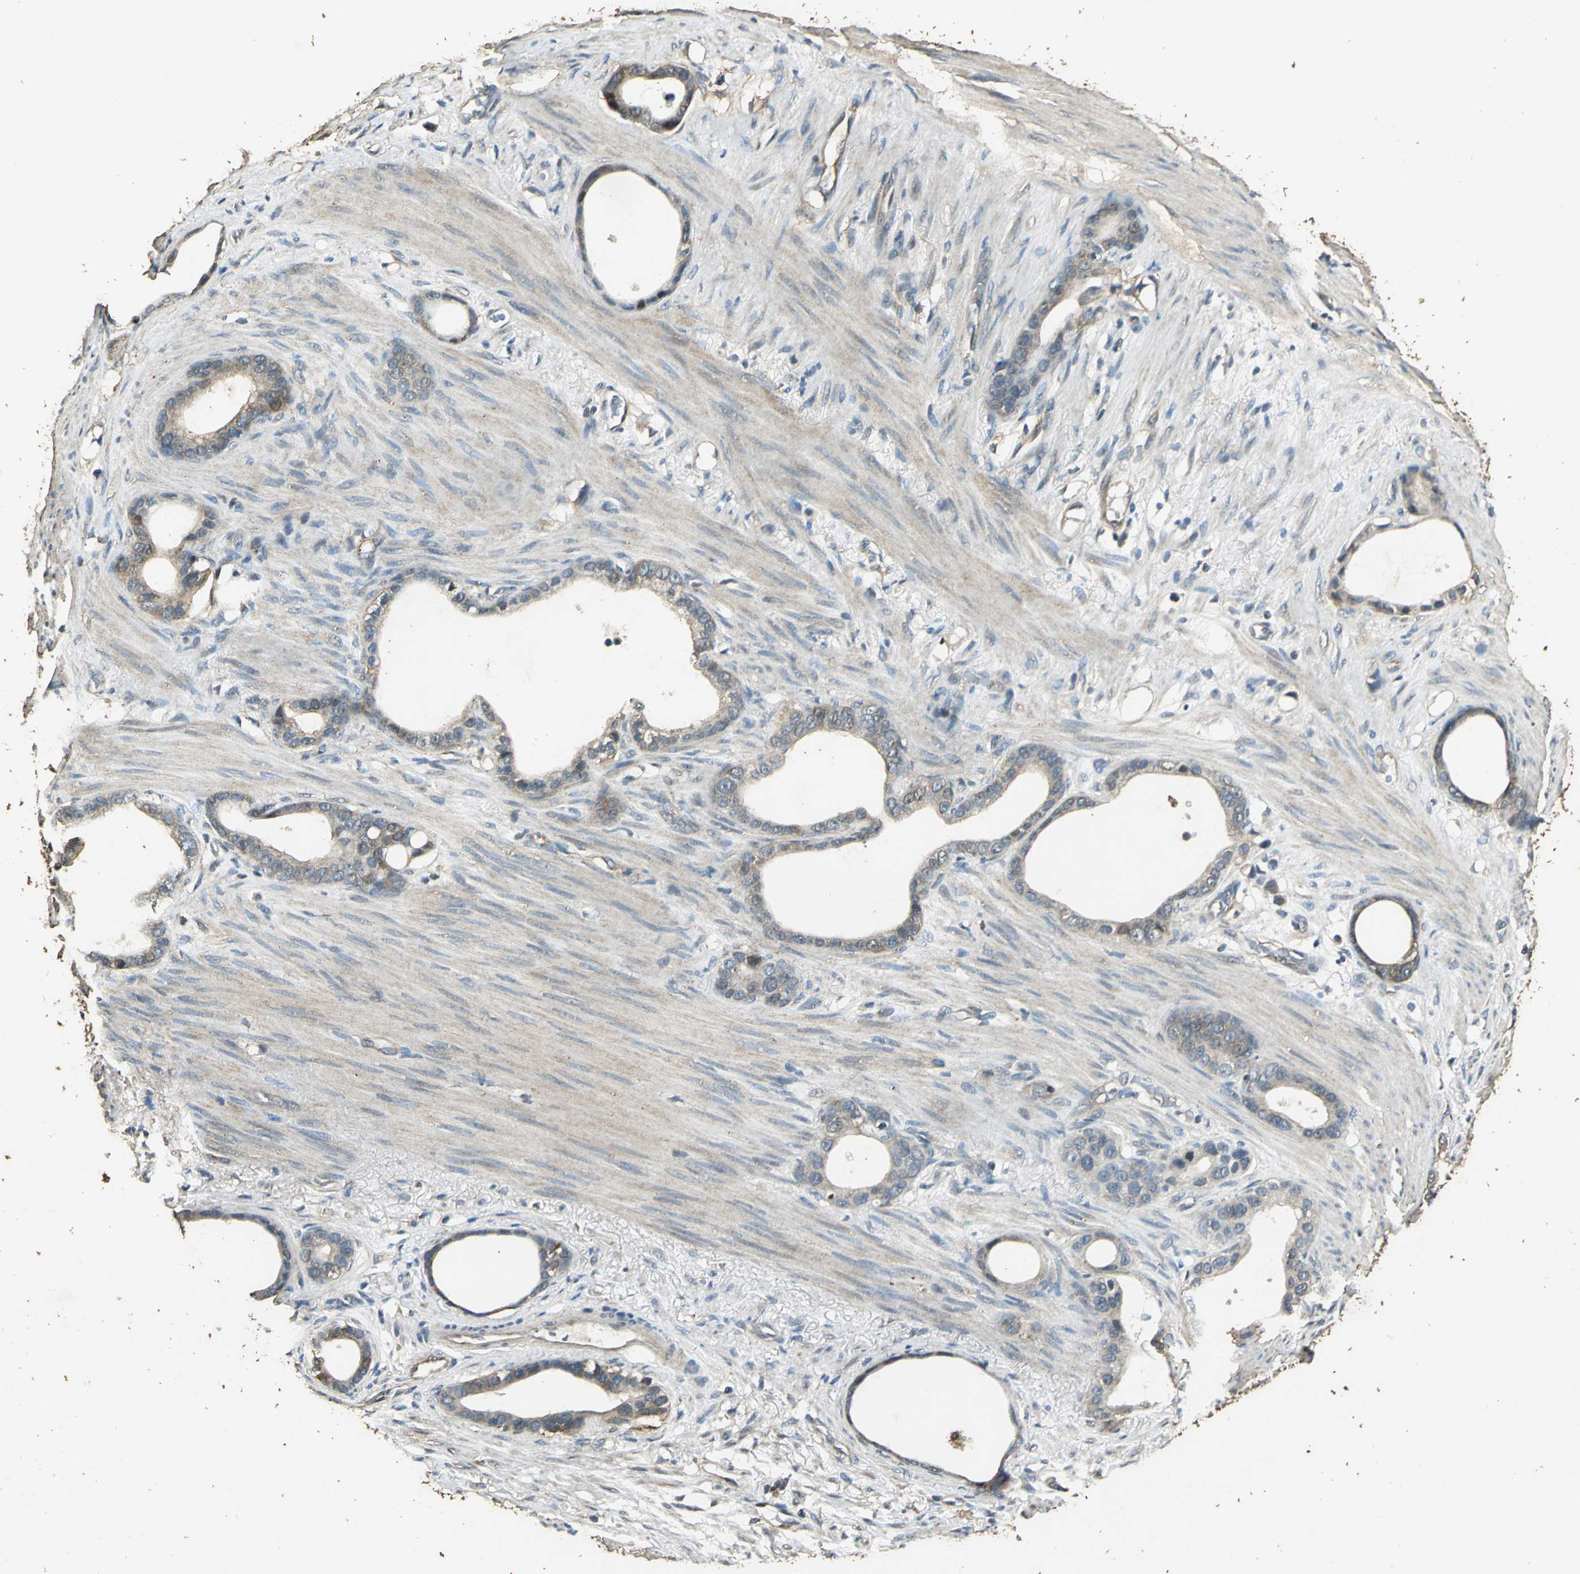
{"staining": {"intensity": "moderate", "quantity": ">75%", "location": "cytoplasmic/membranous"}, "tissue": "stomach cancer", "cell_type": "Tumor cells", "image_type": "cancer", "snomed": [{"axis": "morphology", "description": "Adenocarcinoma, NOS"}, {"axis": "topography", "description": "Stomach"}], "caption": "Approximately >75% of tumor cells in adenocarcinoma (stomach) show moderate cytoplasmic/membranous protein expression as visualized by brown immunohistochemical staining.", "gene": "TMPRSS4", "patient": {"sex": "female", "age": 75}}